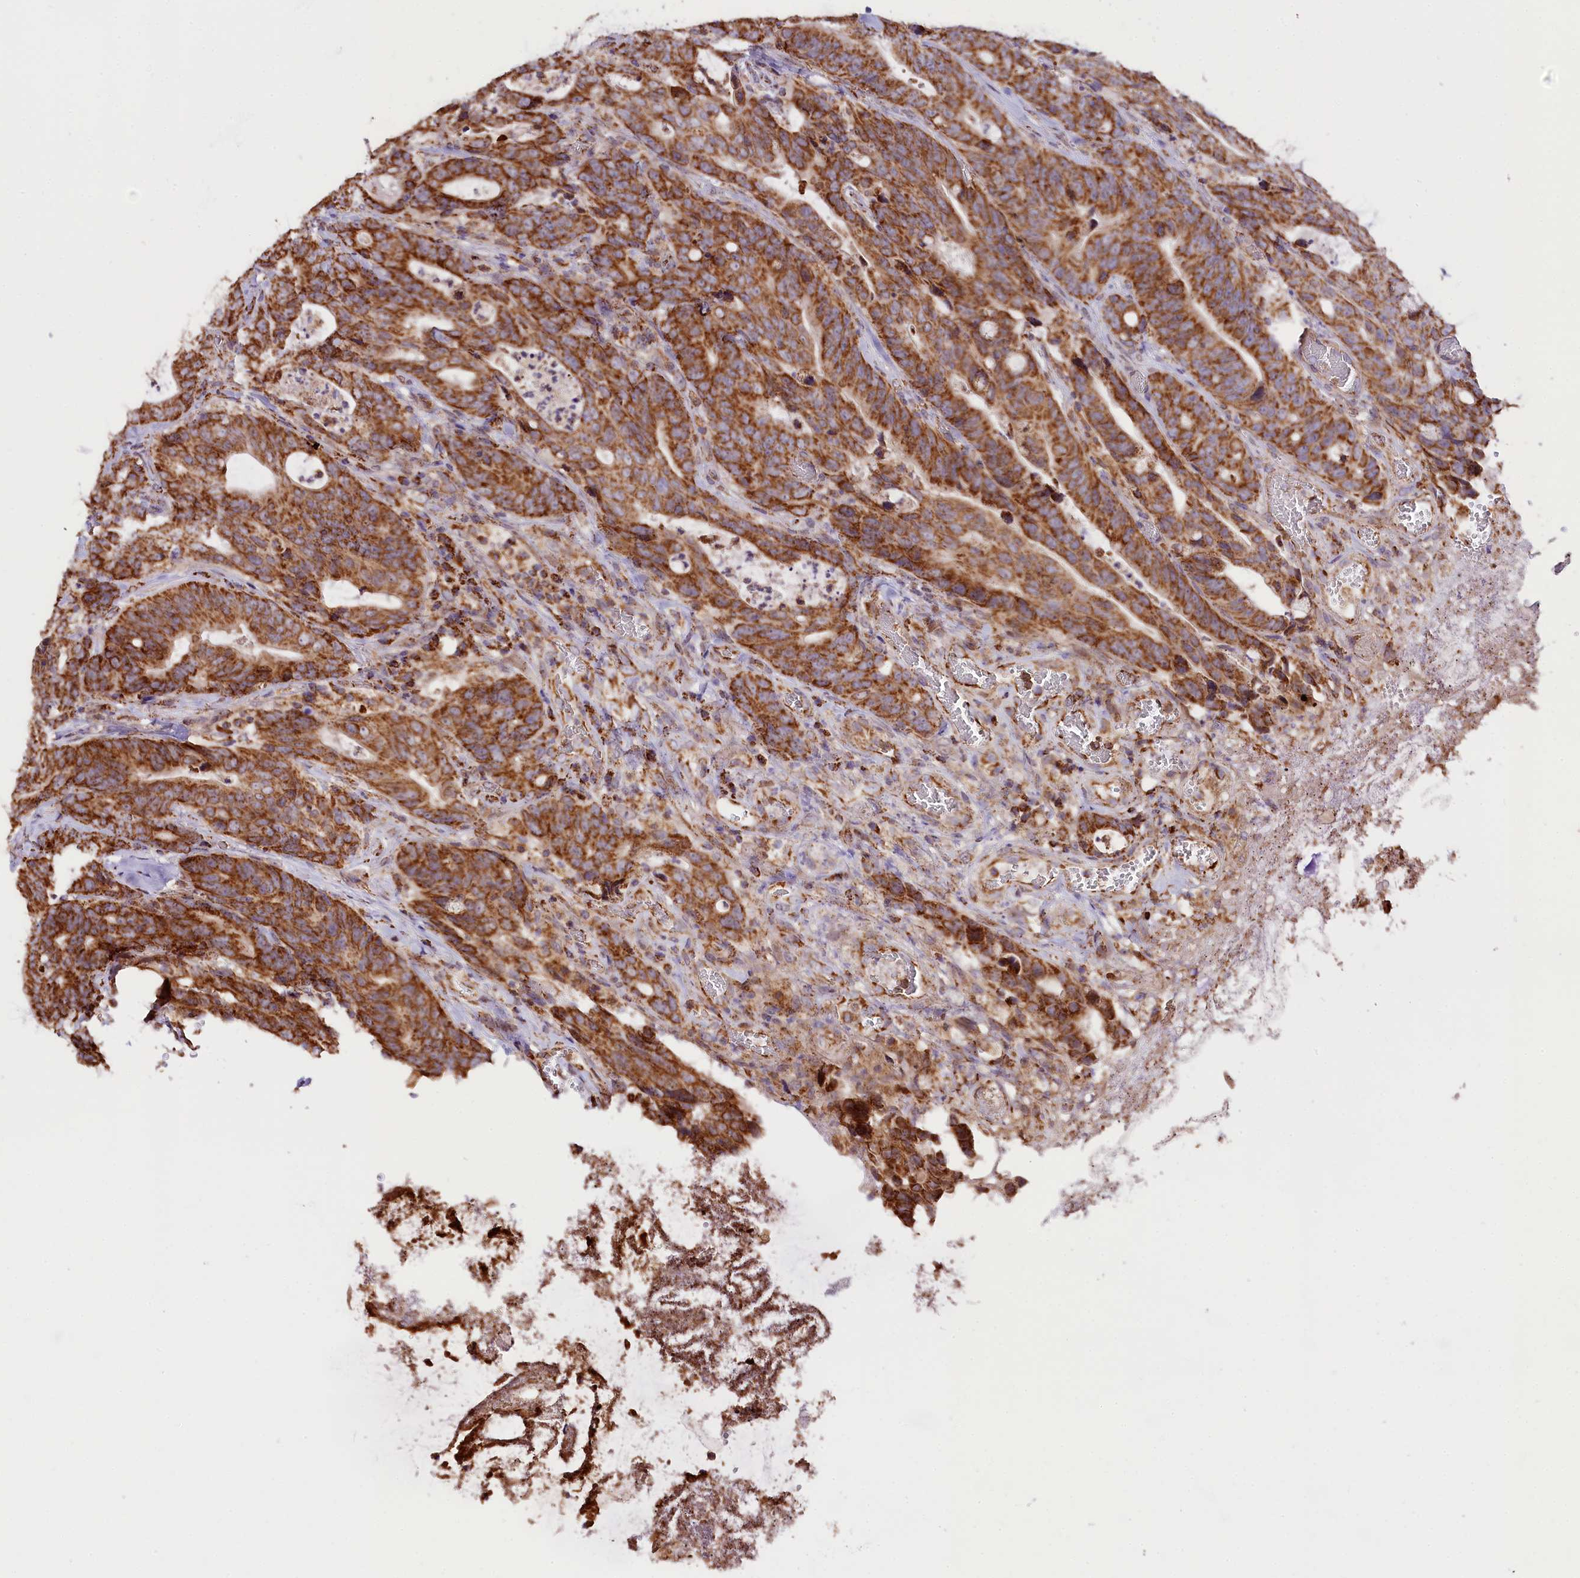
{"staining": {"intensity": "strong", "quantity": ">75%", "location": "cytoplasmic/membranous"}, "tissue": "colorectal cancer", "cell_type": "Tumor cells", "image_type": "cancer", "snomed": [{"axis": "morphology", "description": "Adenocarcinoma, NOS"}, {"axis": "topography", "description": "Colon"}], "caption": "Strong cytoplasmic/membranous staining is seen in approximately >75% of tumor cells in colorectal cancer.", "gene": "NDUFA8", "patient": {"sex": "female", "age": 82}}